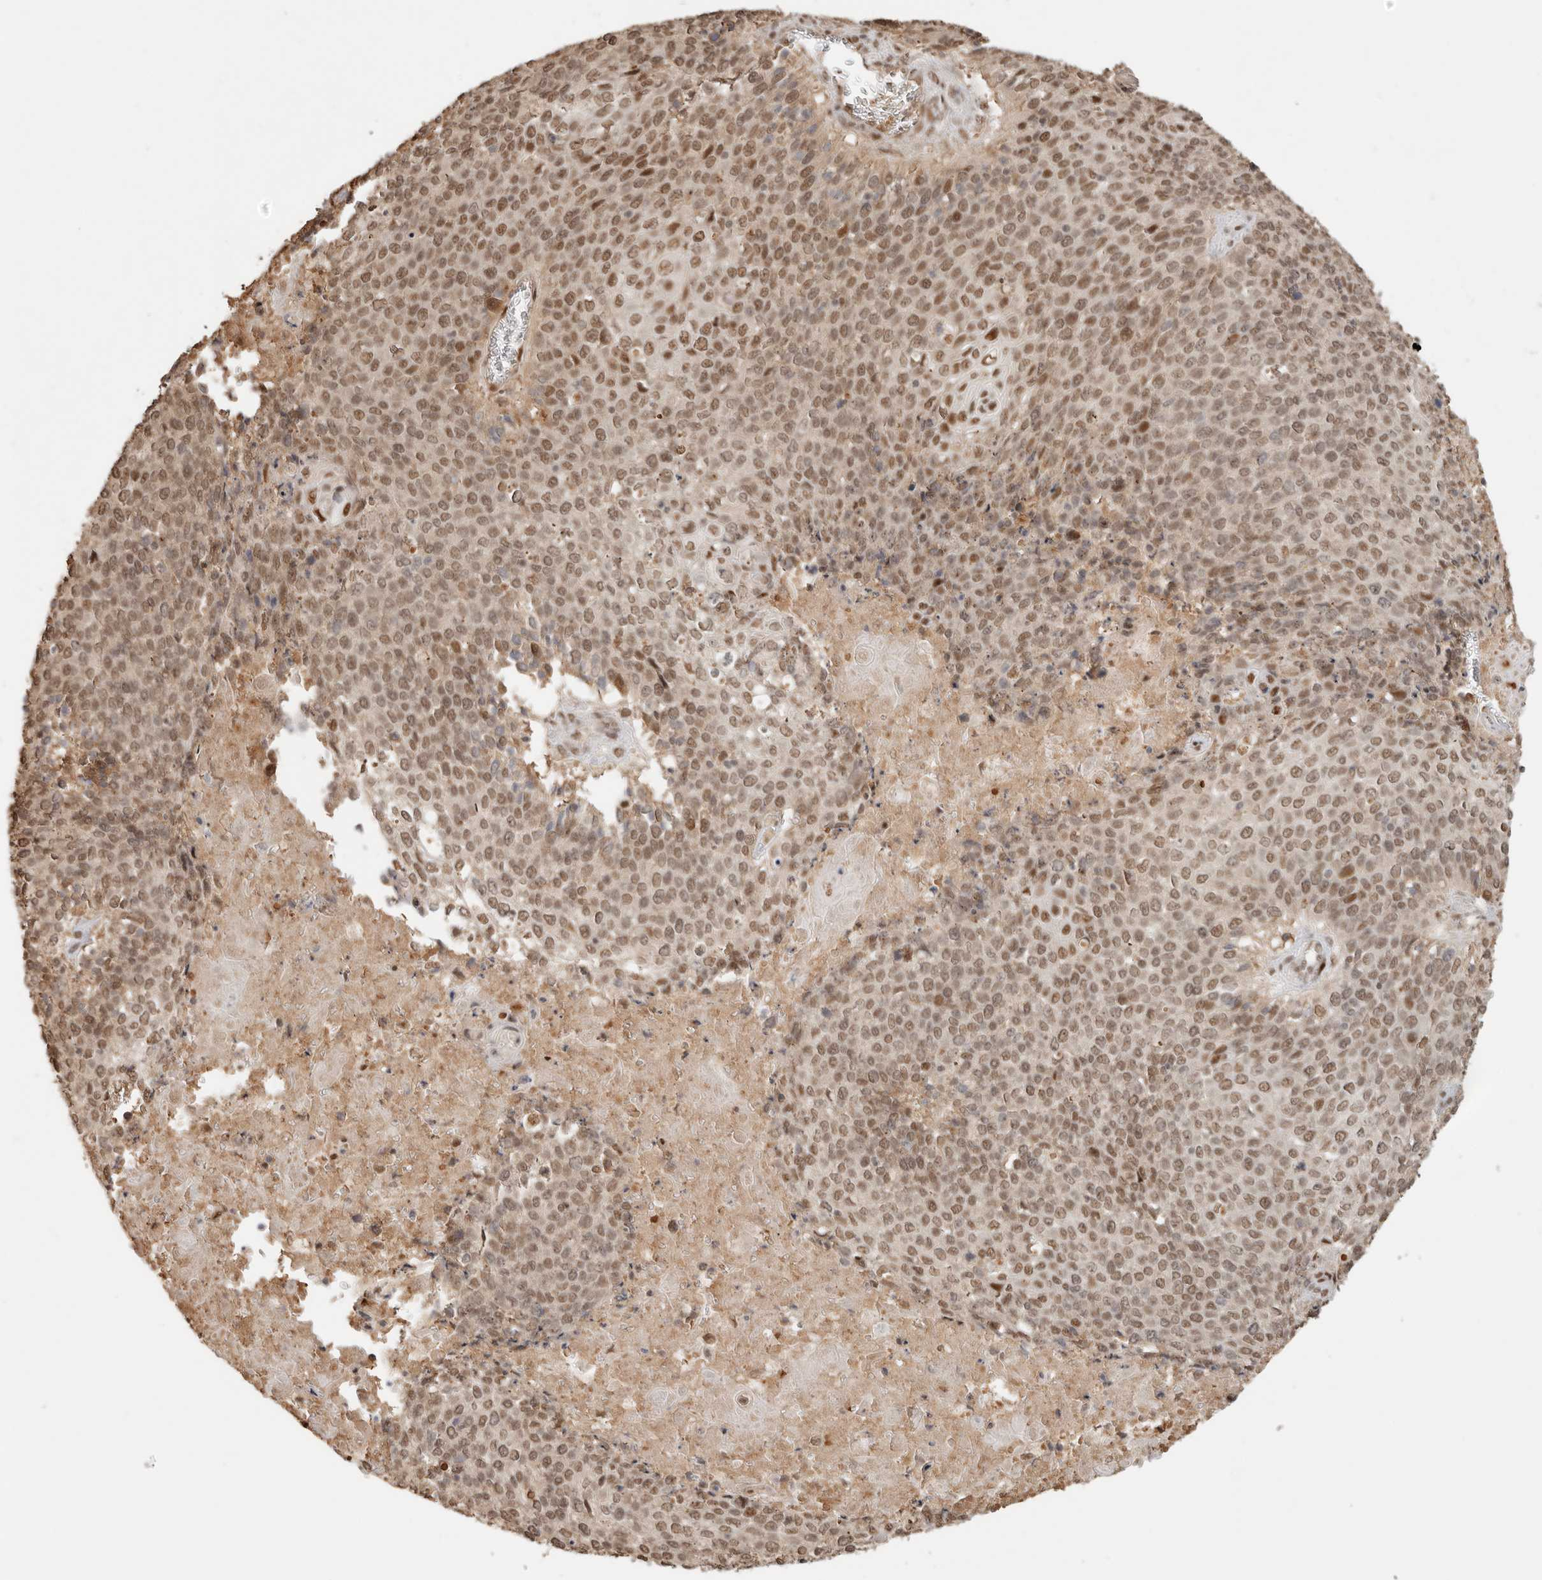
{"staining": {"intensity": "moderate", "quantity": ">75%", "location": "nuclear"}, "tissue": "cervical cancer", "cell_type": "Tumor cells", "image_type": "cancer", "snomed": [{"axis": "morphology", "description": "Squamous cell carcinoma, NOS"}, {"axis": "topography", "description": "Cervix"}], "caption": "High-magnification brightfield microscopy of cervical cancer stained with DAB (brown) and counterstained with hematoxylin (blue). tumor cells exhibit moderate nuclear positivity is seen in approximately>75% of cells.", "gene": "NPAS2", "patient": {"sex": "female", "age": 39}}